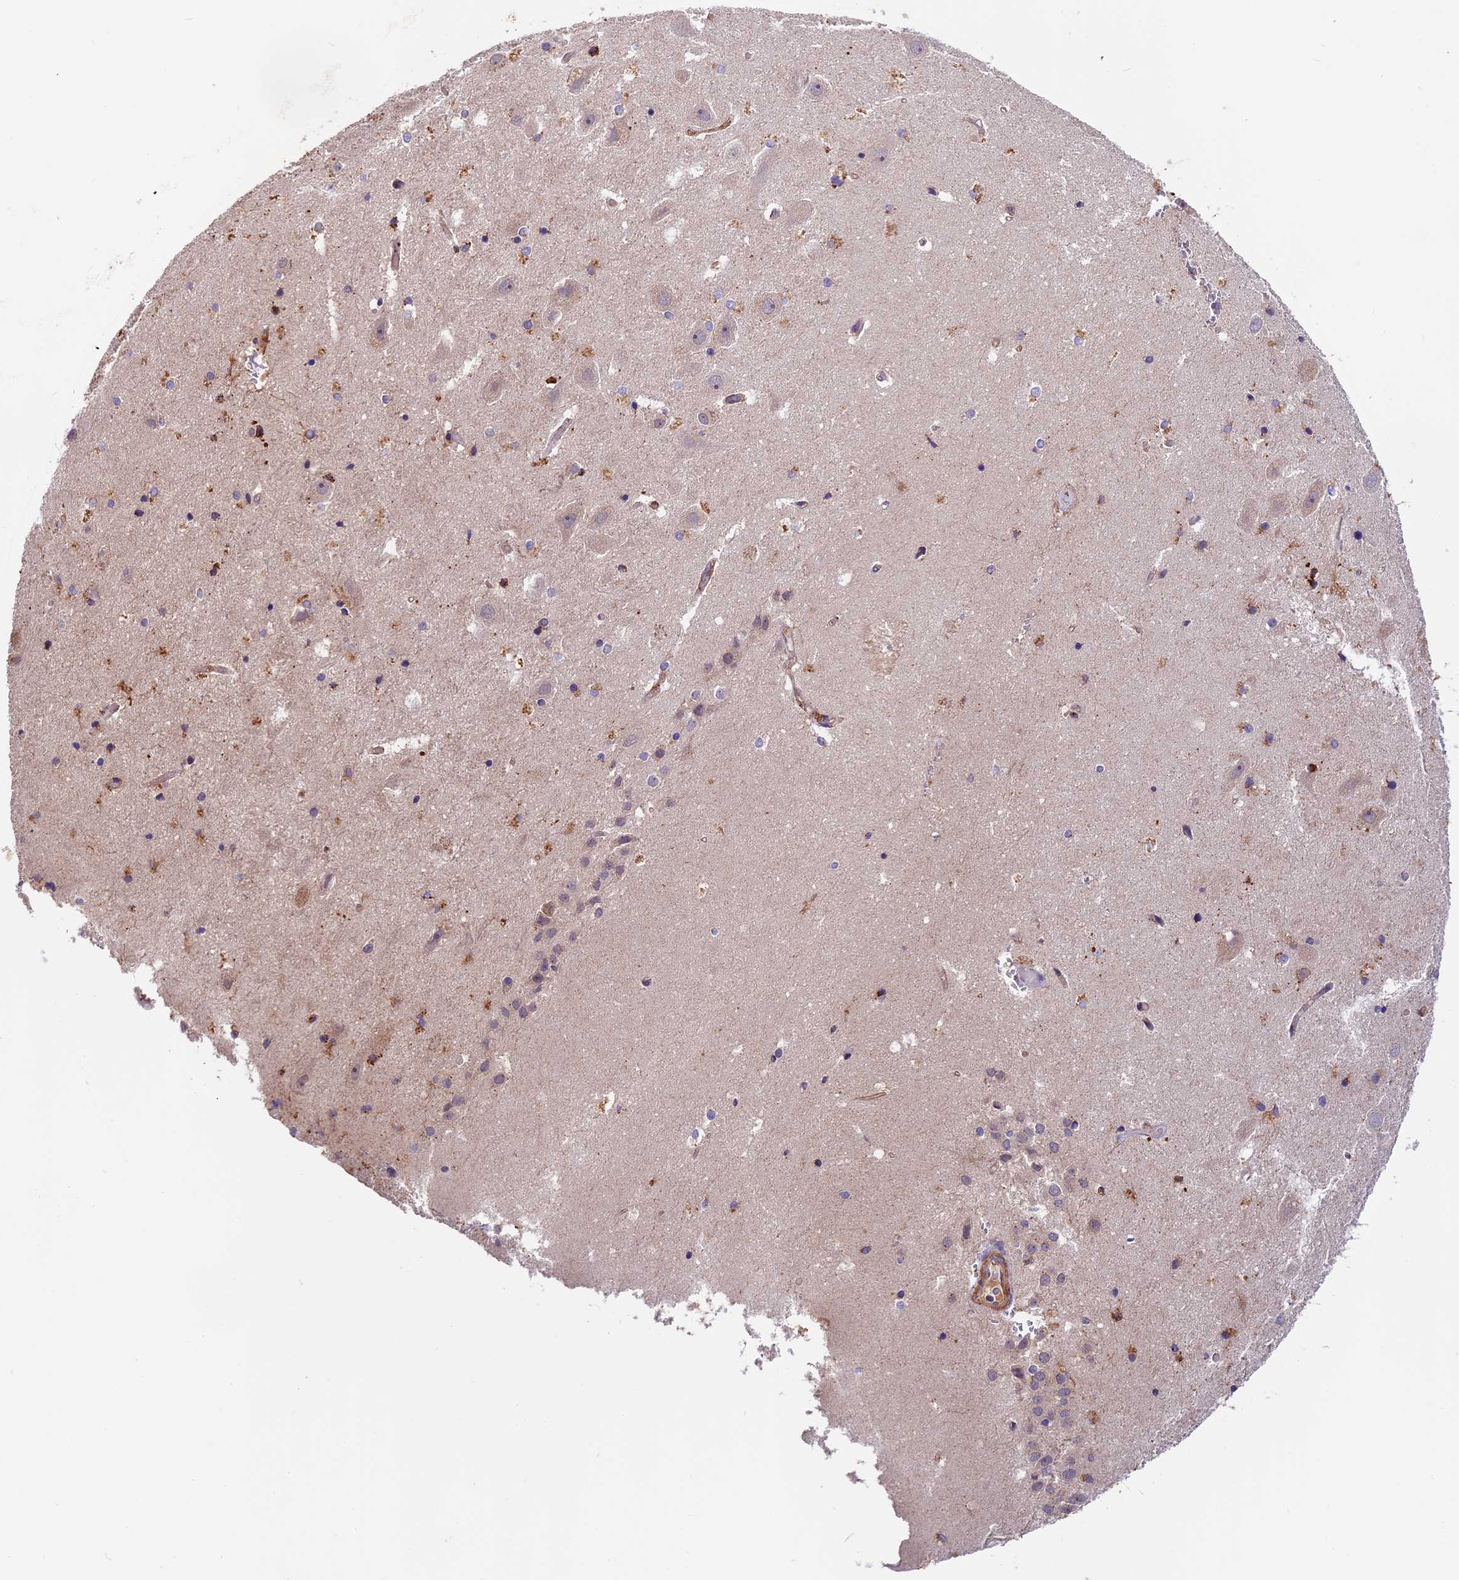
{"staining": {"intensity": "moderate", "quantity": "<25%", "location": "cytoplasmic/membranous"}, "tissue": "hippocampus", "cell_type": "Glial cells", "image_type": "normal", "snomed": [{"axis": "morphology", "description": "Normal tissue, NOS"}, {"axis": "topography", "description": "Hippocampus"}], "caption": "Protein expression analysis of benign hippocampus demonstrates moderate cytoplasmic/membranous positivity in about <25% of glial cells.", "gene": "COPE", "patient": {"sex": "female", "age": 52}}